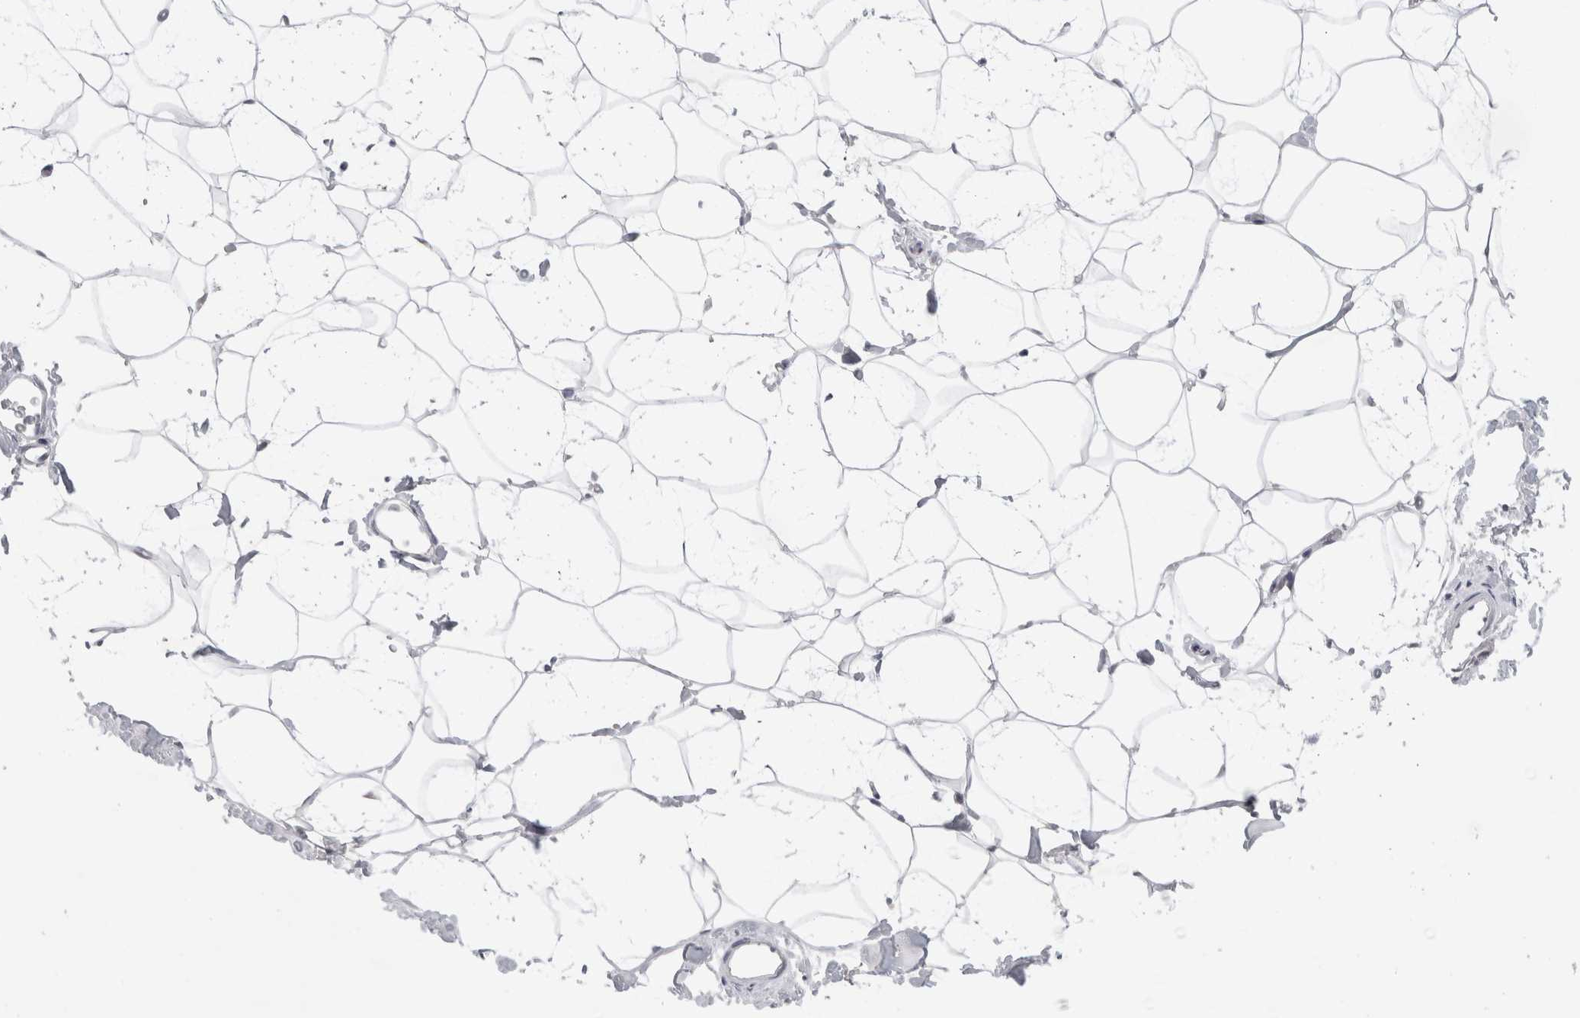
{"staining": {"intensity": "negative", "quantity": "none", "location": "none"}, "tissue": "adipose tissue", "cell_type": "Adipocytes", "image_type": "normal", "snomed": [{"axis": "morphology", "description": "Normal tissue, NOS"}, {"axis": "morphology", "description": "Fibrosis, NOS"}, {"axis": "topography", "description": "Breast"}, {"axis": "topography", "description": "Adipose tissue"}], "caption": "The IHC image has no significant positivity in adipocytes of adipose tissue. (DAB immunohistochemistry (IHC), high magnification).", "gene": "TRMT1L", "patient": {"sex": "female", "age": 39}}